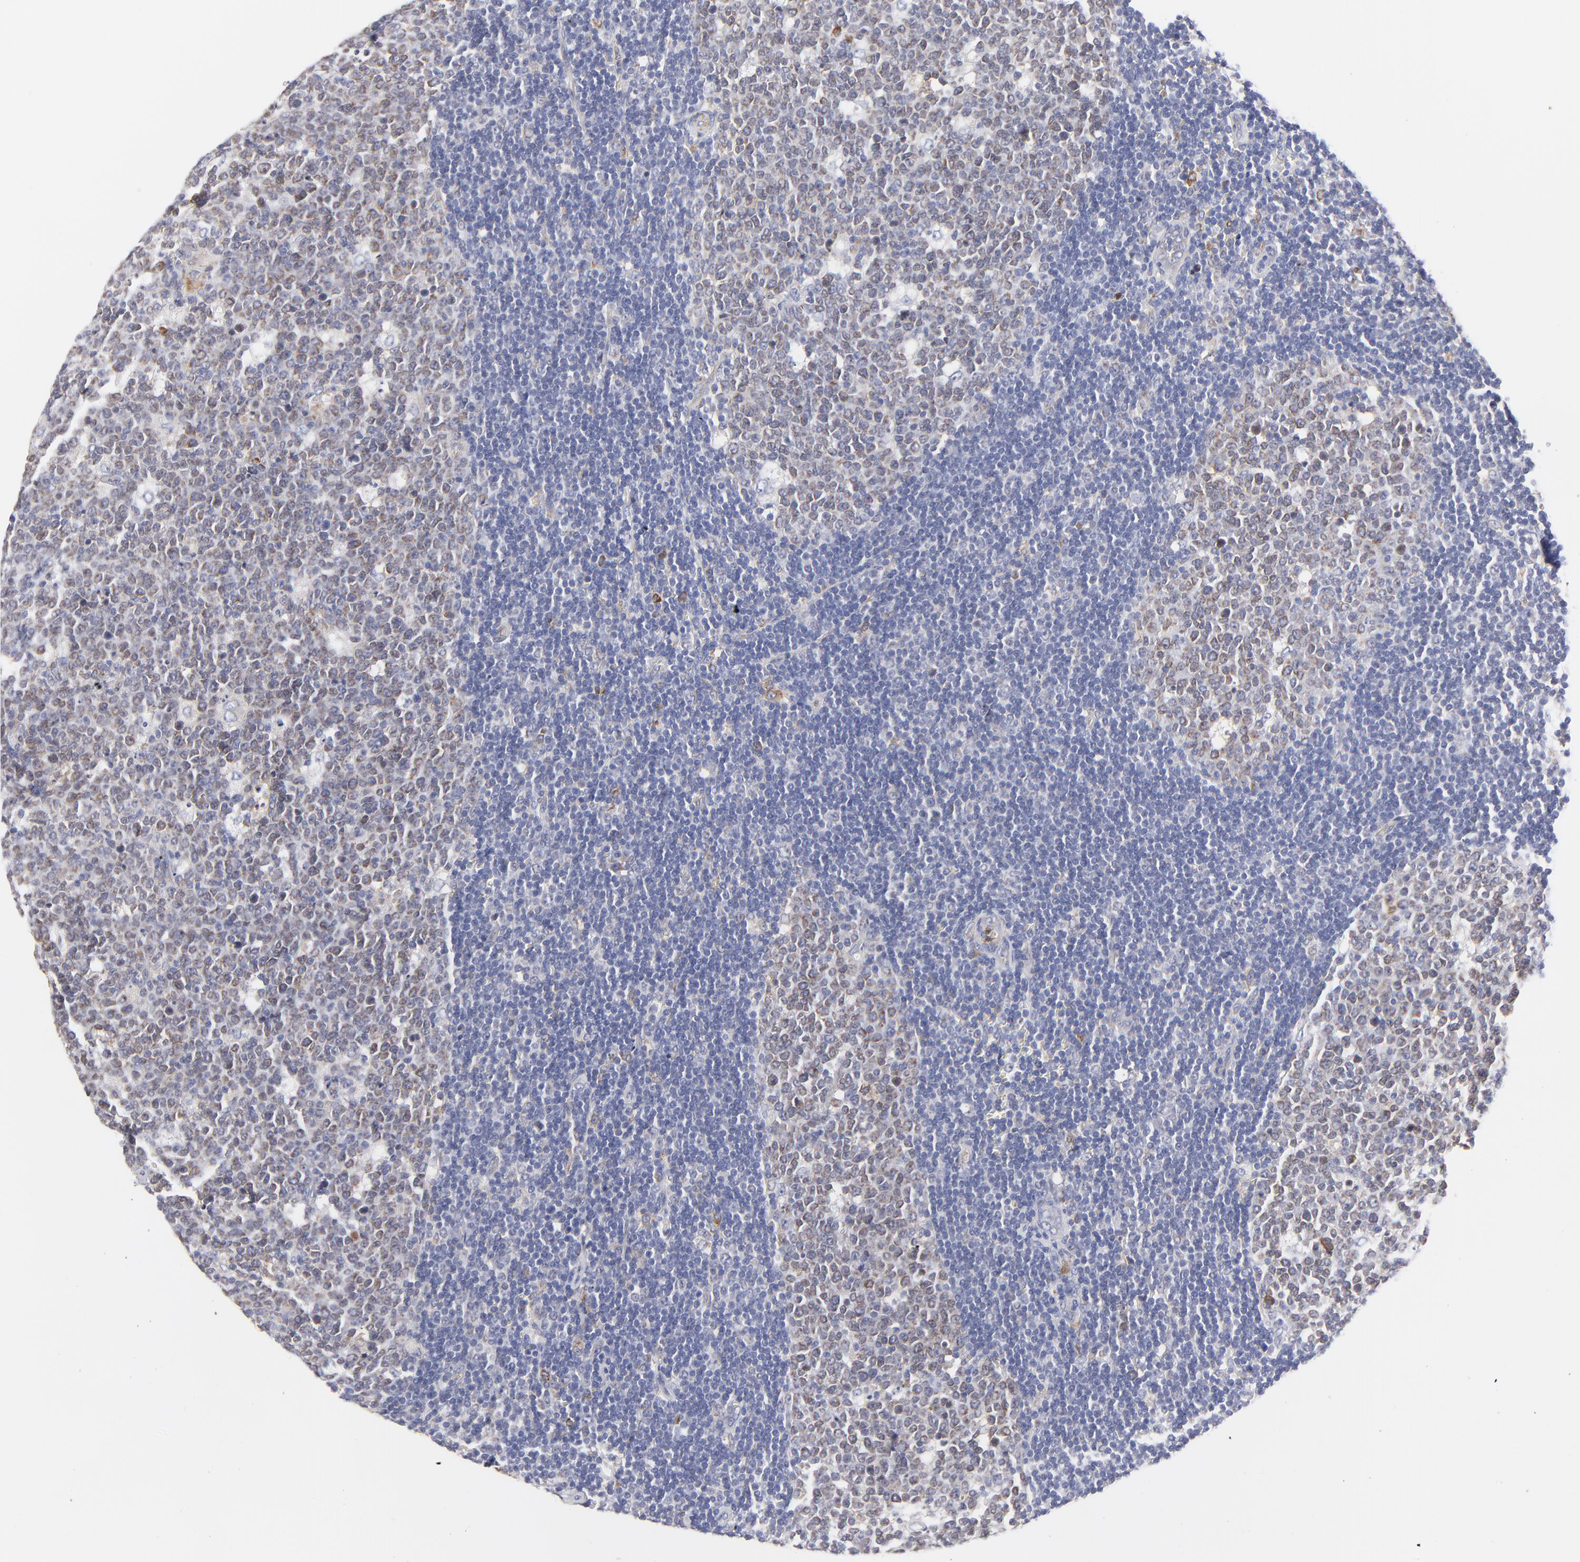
{"staining": {"intensity": "weak", "quantity": "25%-75%", "location": "cytoplasmic/membranous"}, "tissue": "lymph node", "cell_type": "Germinal center cells", "image_type": "normal", "snomed": [{"axis": "morphology", "description": "Normal tissue, NOS"}, {"axis": "topography", "description": "Lymph node"}, {"axis": "topography", "description": "Salivary gland"}], "caption": "An image of human lymph node stained for a protein exhibits weak cytoplasmic/membranous brown staining in germinal center cells. The protein of interest is shown in brown color, while the nuclei are stained blue.", "gene": "MOSPD2", "patient": {"sex": "male", "age": 8}}